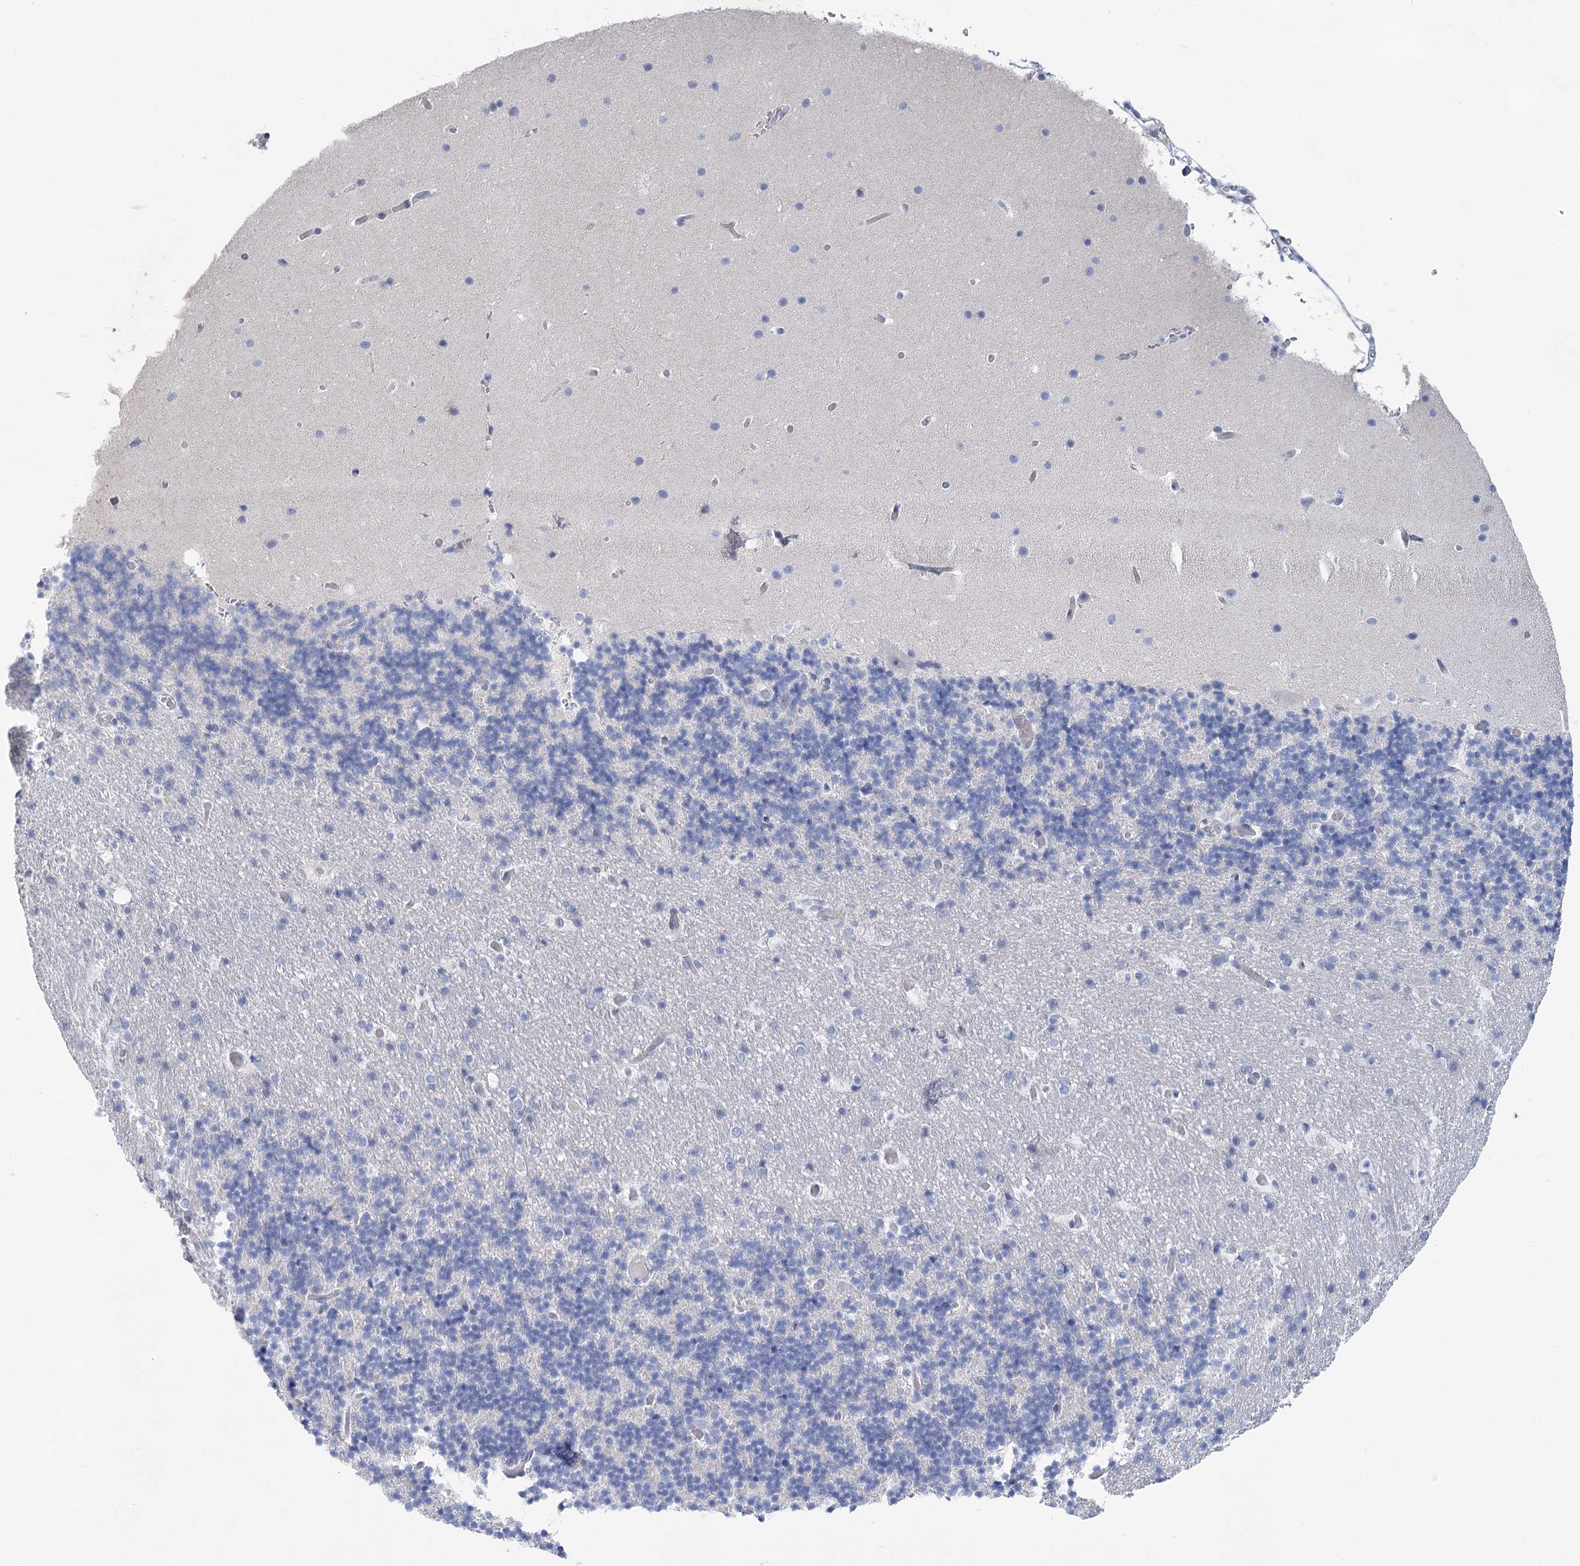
{"staining": {"intensity": "negative", "quantity": "none", "location": "none"}, "tissue": "cerebellum", "cell_type": "Cells in granular layer", "image_type": "normal", "snomed": [{"axis": "morphology", "description": "Normal tissue, NOS"}, {"axis": "topography", "description": "Cerebellum"}], "caption": "Immunohistochemistry micrograph of normal cerebellum: human cerebellum stained with DAB demonstrates no significant protein staining in cells in granular layer. (IHC, brightfield microscopy, high magnification).", "gene": "WDR74", "patient": {"sex": "male", "age": 57}}